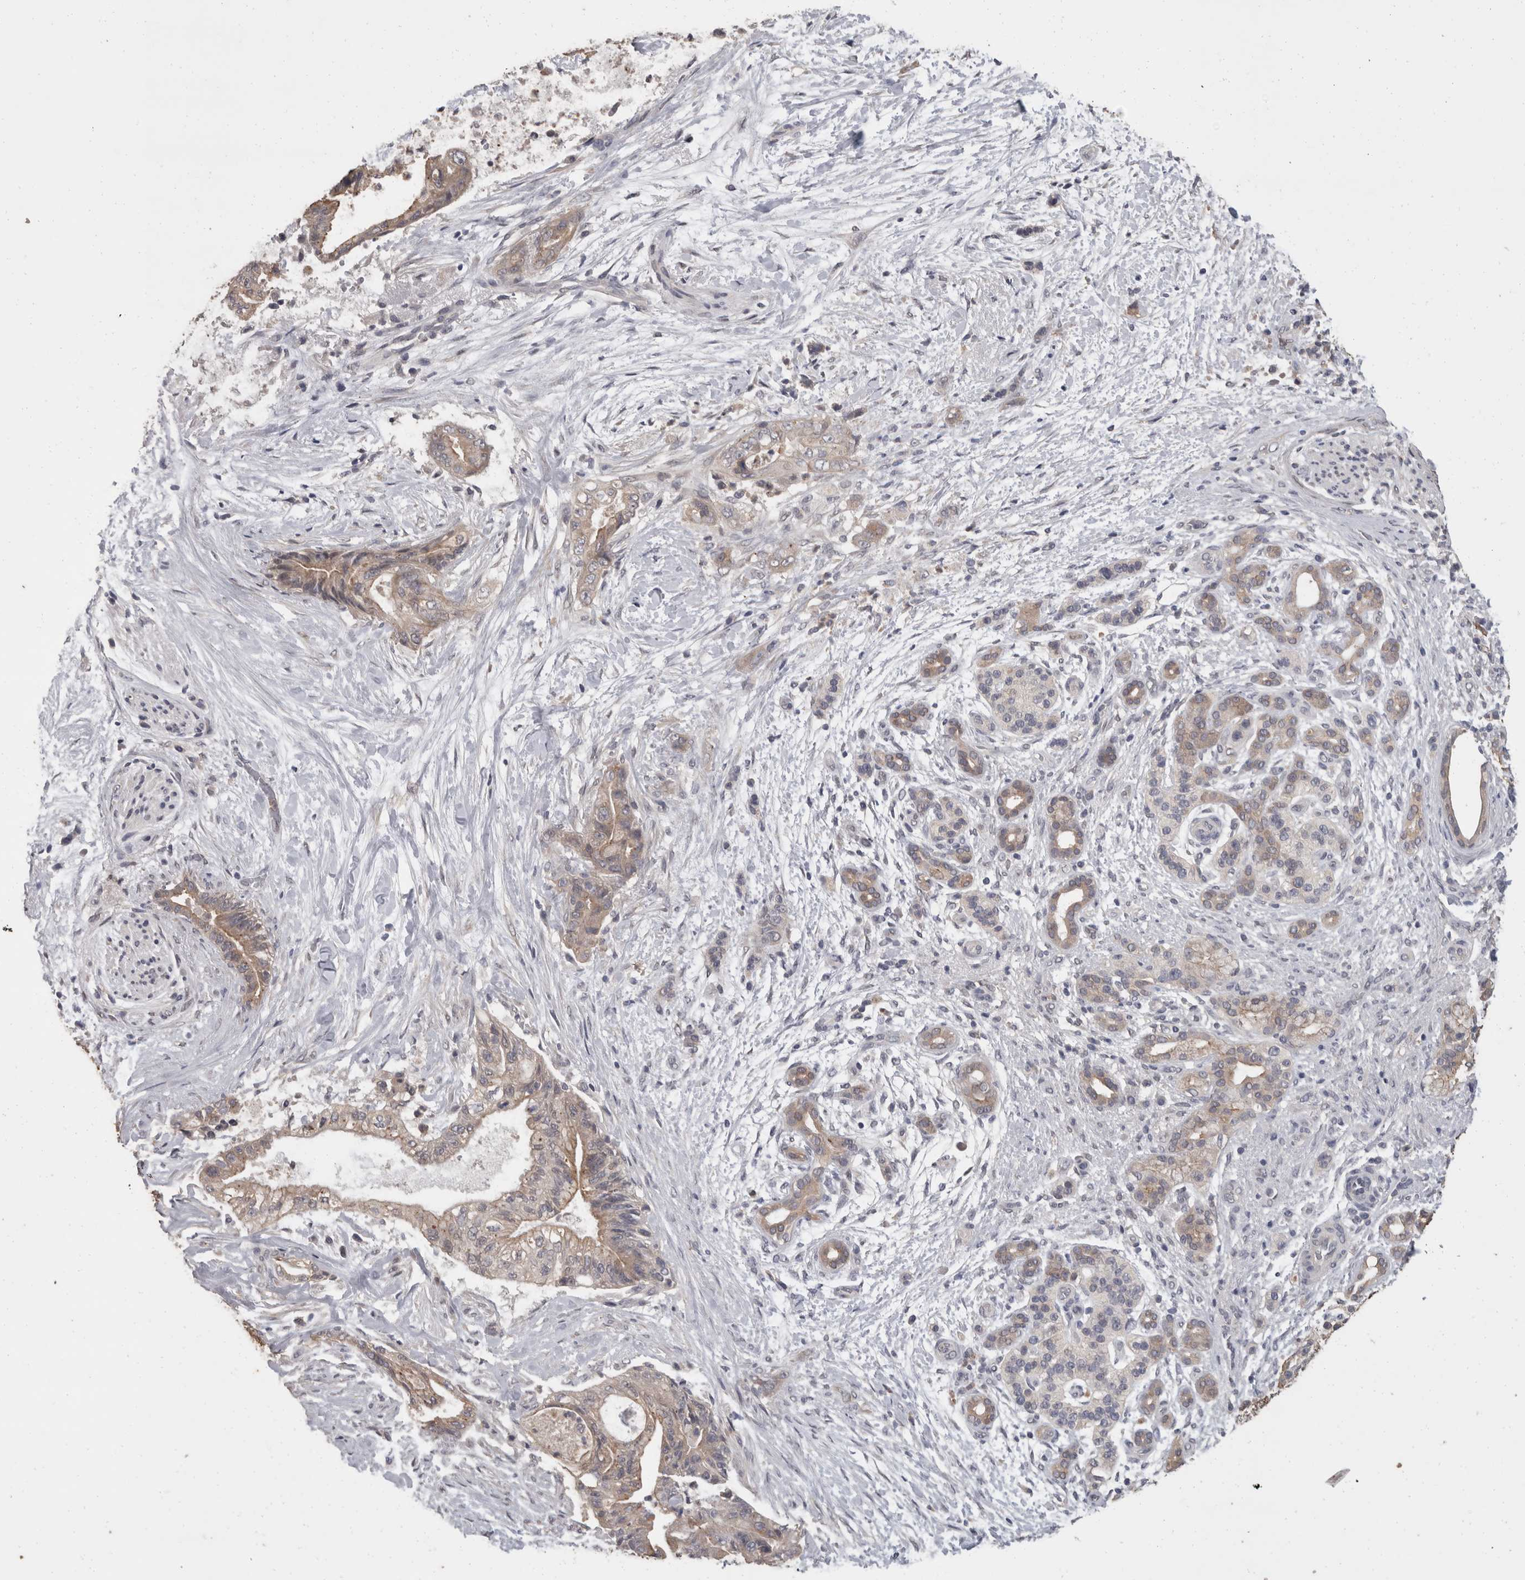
{"staining": {"intensity": "weak", "quantity": ">75%", "location": "cytoplasmic/membranous"}, "tissue": "pancreatic cancer", "cell_type": "Tumor cells", "image_type": "cancer", "snomed": [{"axis": "morphology", "description": "Adenocarcinoma, NOS"}, {"axis": "topography", "description": "Pancreas"}], "caption": "Tumor cells demonstrate low levels of weak cytoplasmic/membranous positivity in approximately >75% of cells in adenocarcinoma (pancreatic).", "gene": "FHOD3", "patient": {"sex": "male", "age": 59}}